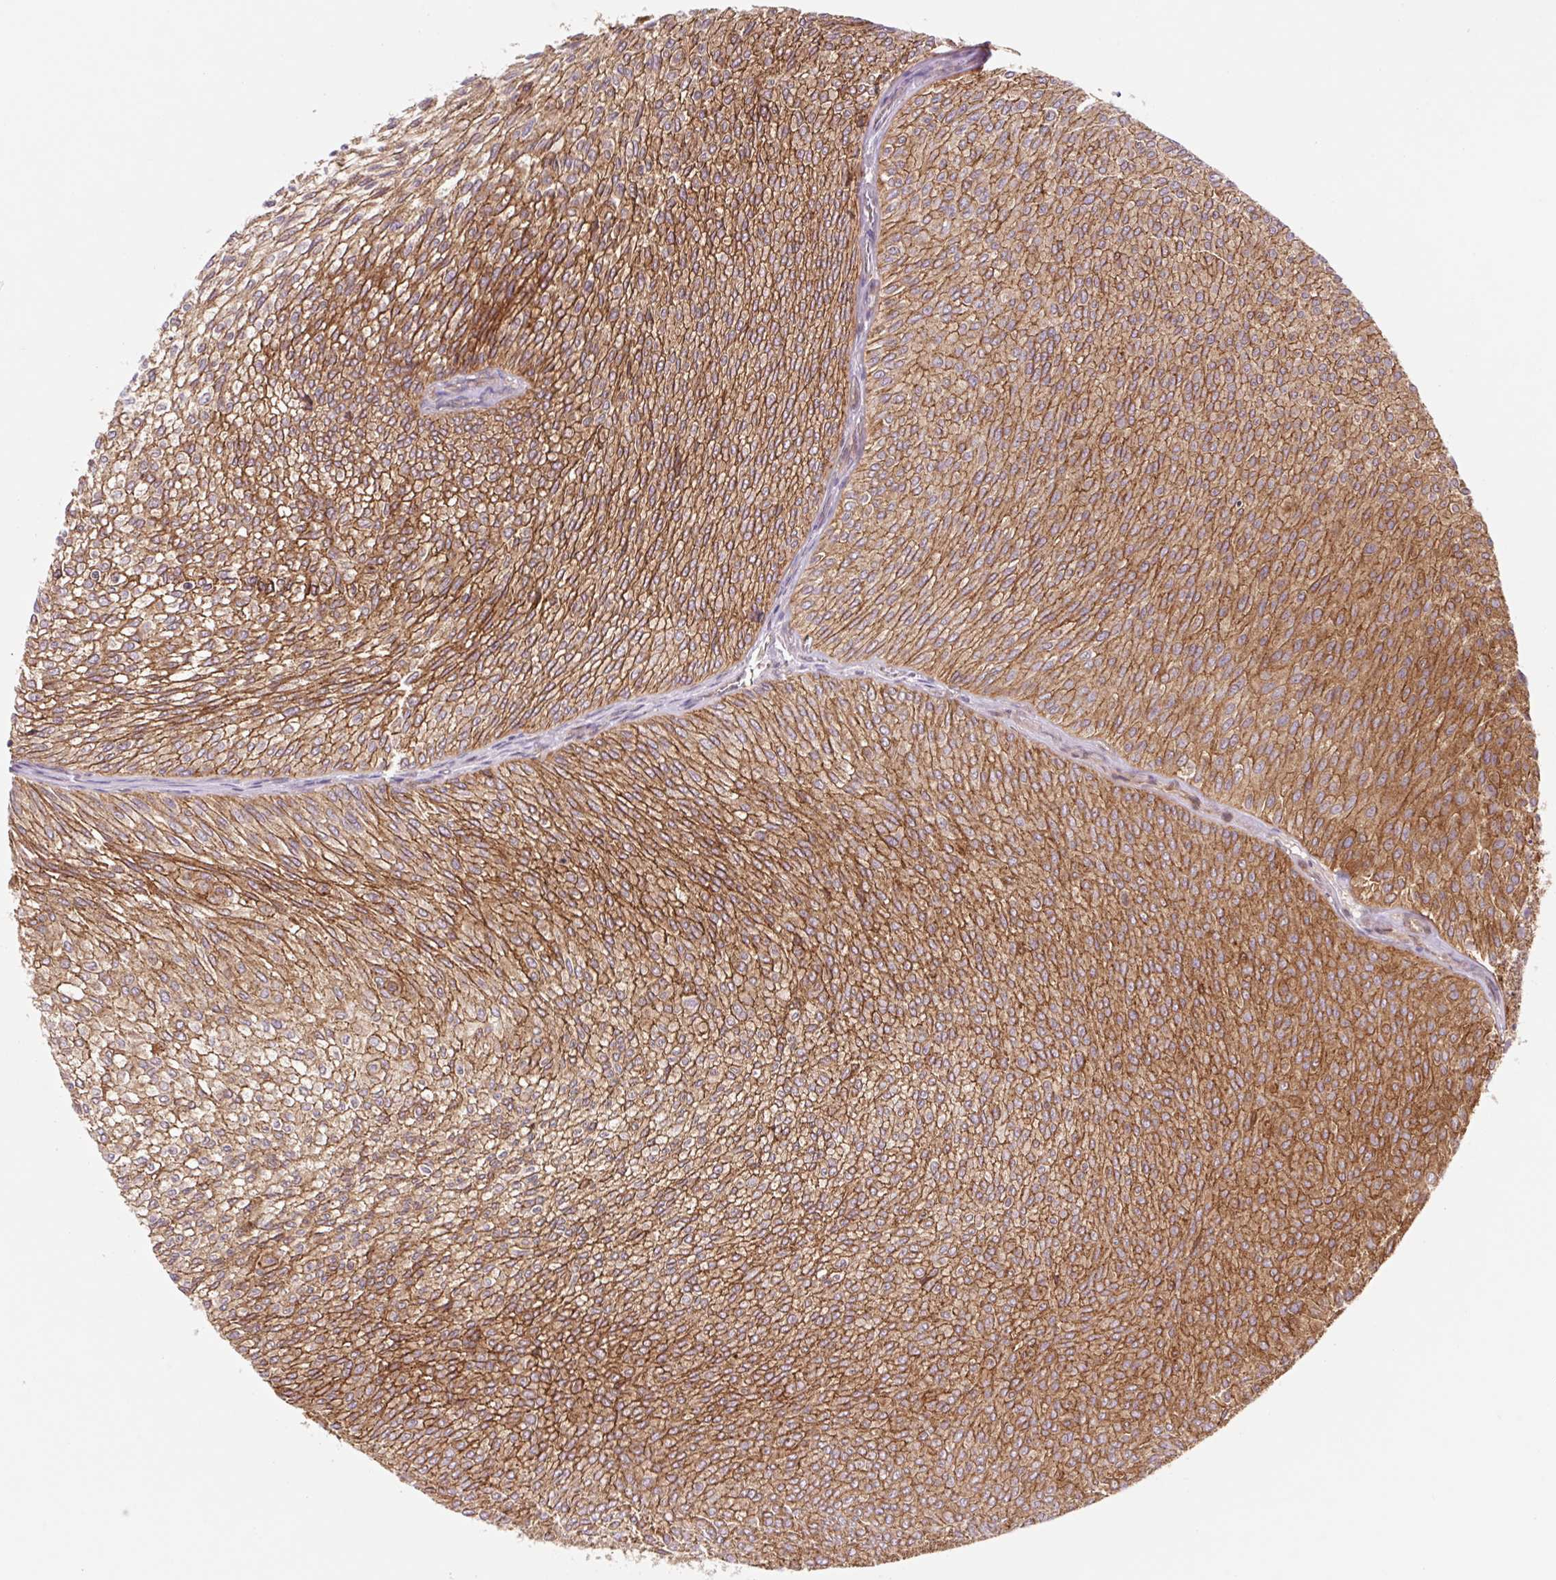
{"staining": {"intensity": "strong", "quantity": ">75%", "location": "cytoplasmic/membranous"}, "tissue": "urothelial cancer", "cell_type": "Tumor cells", "image_type": "cancer", "snomed": [{"axis": "morphology", "description": "Urothelial carcinoma, Low grade"}, {"axis": "topography", "description": "Urinary bladder"}], "caption": "Tumor cells reveal strong cytoplasmic/membranous positivity in approximately >75% of cells in urothelial carcinoma (low-grade).", "gene": "VPS4A", "patient": {"sex": "male", "age": 91}}